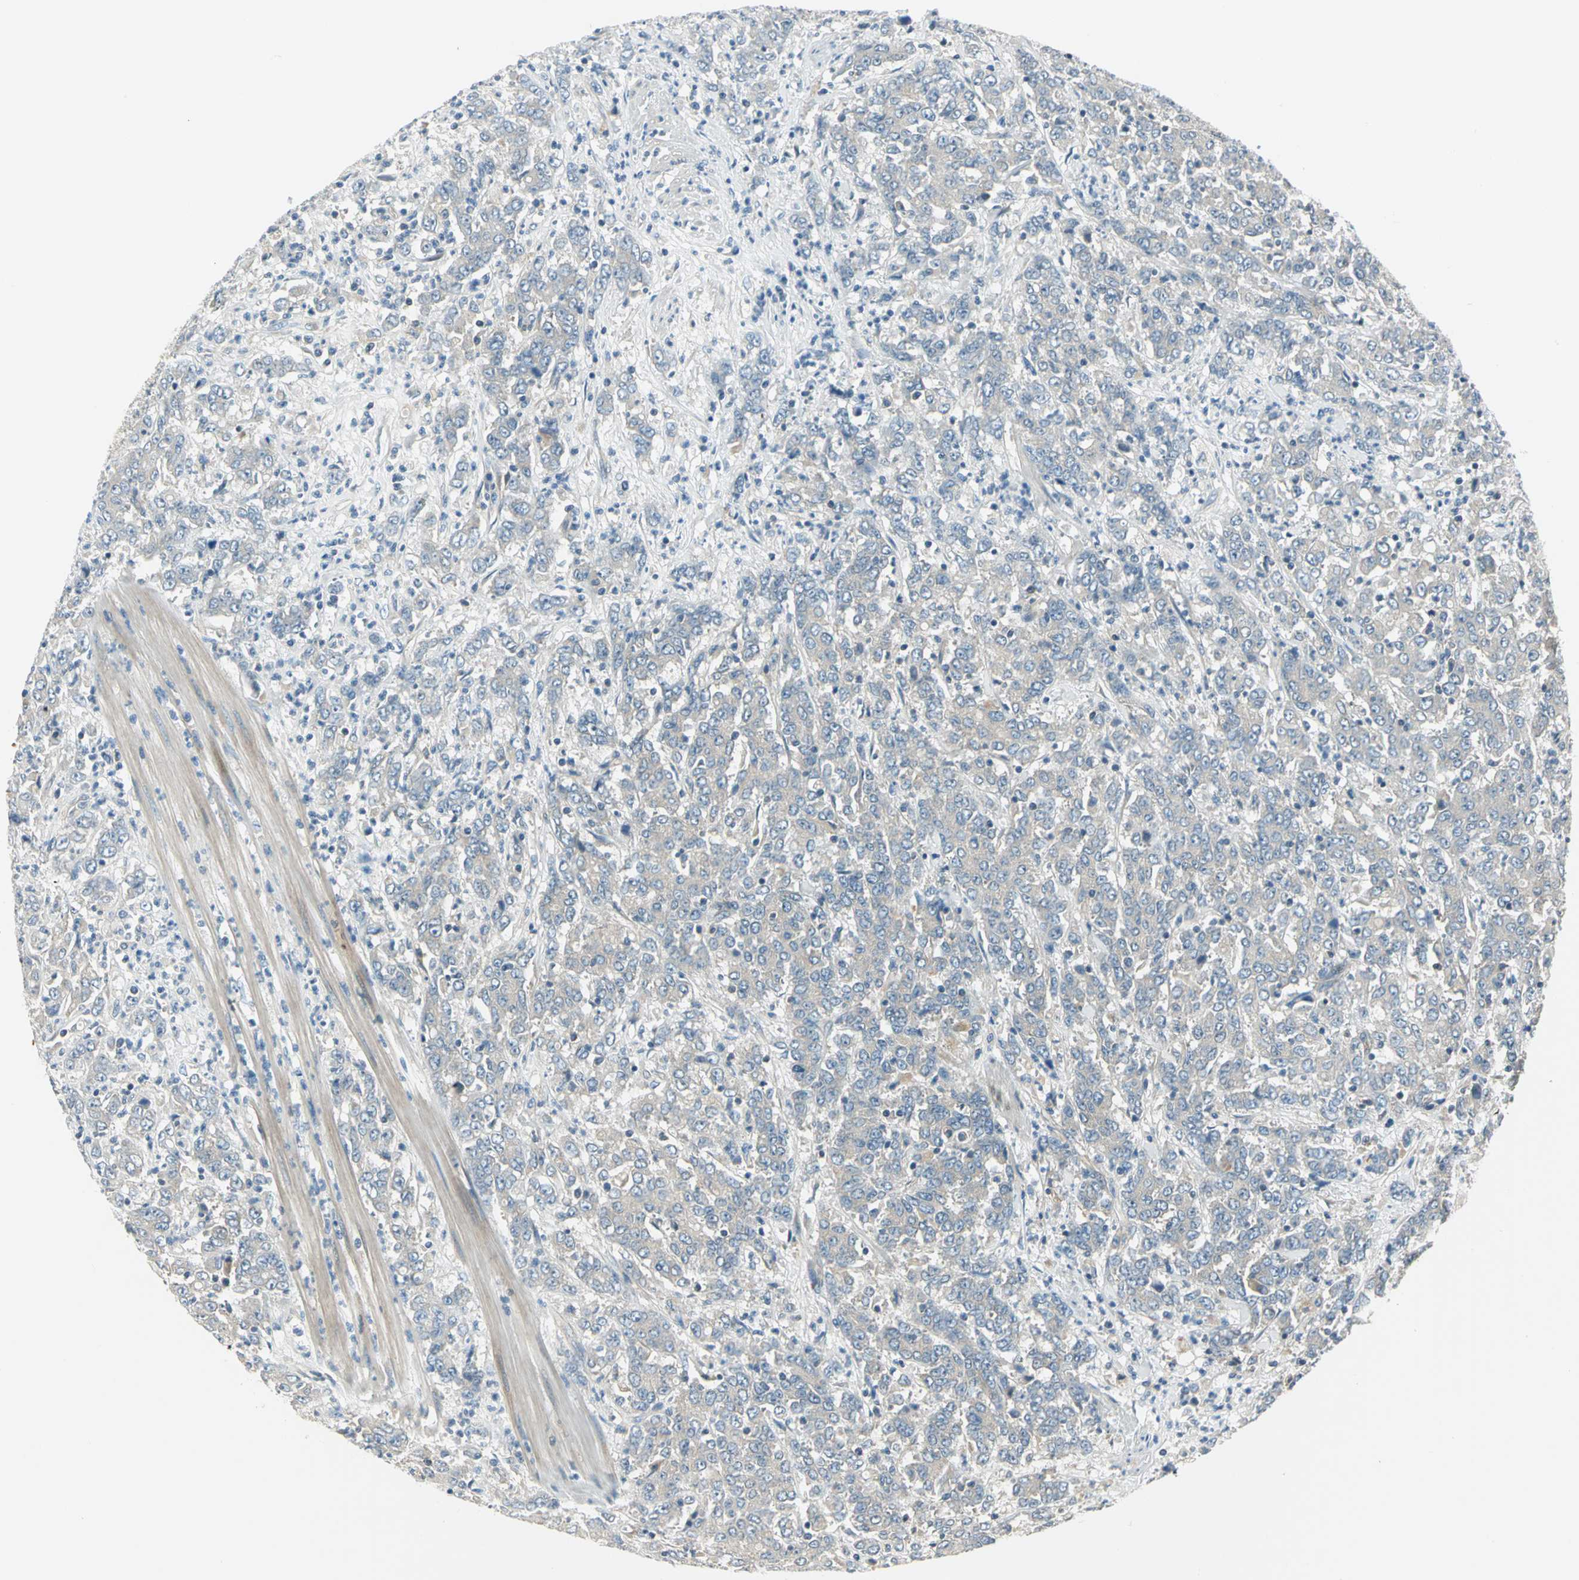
{"staining": {"intensity": "weak", "quantity": ">75%", "location": "cytoplasmic/membranous"}, "tissue": "stomach cancer", "cell_type": "Tumor cells", "image_type": "cancer", "snomed": [{"axis": "morphology", "description": "Adenocarcinoma, NOS"}, {"axis": "topography", "description": "Stomach, lower"}], "caption": "Immunohistochemistry (IHC) (DAB) staining of stomach adenocarcinoma shows weak cytoplasmic/membranous protein staining in approximately >75% of tumor cells.", "gene": "PRKAA1", "patient": {"sex": "female", "age": 71}}